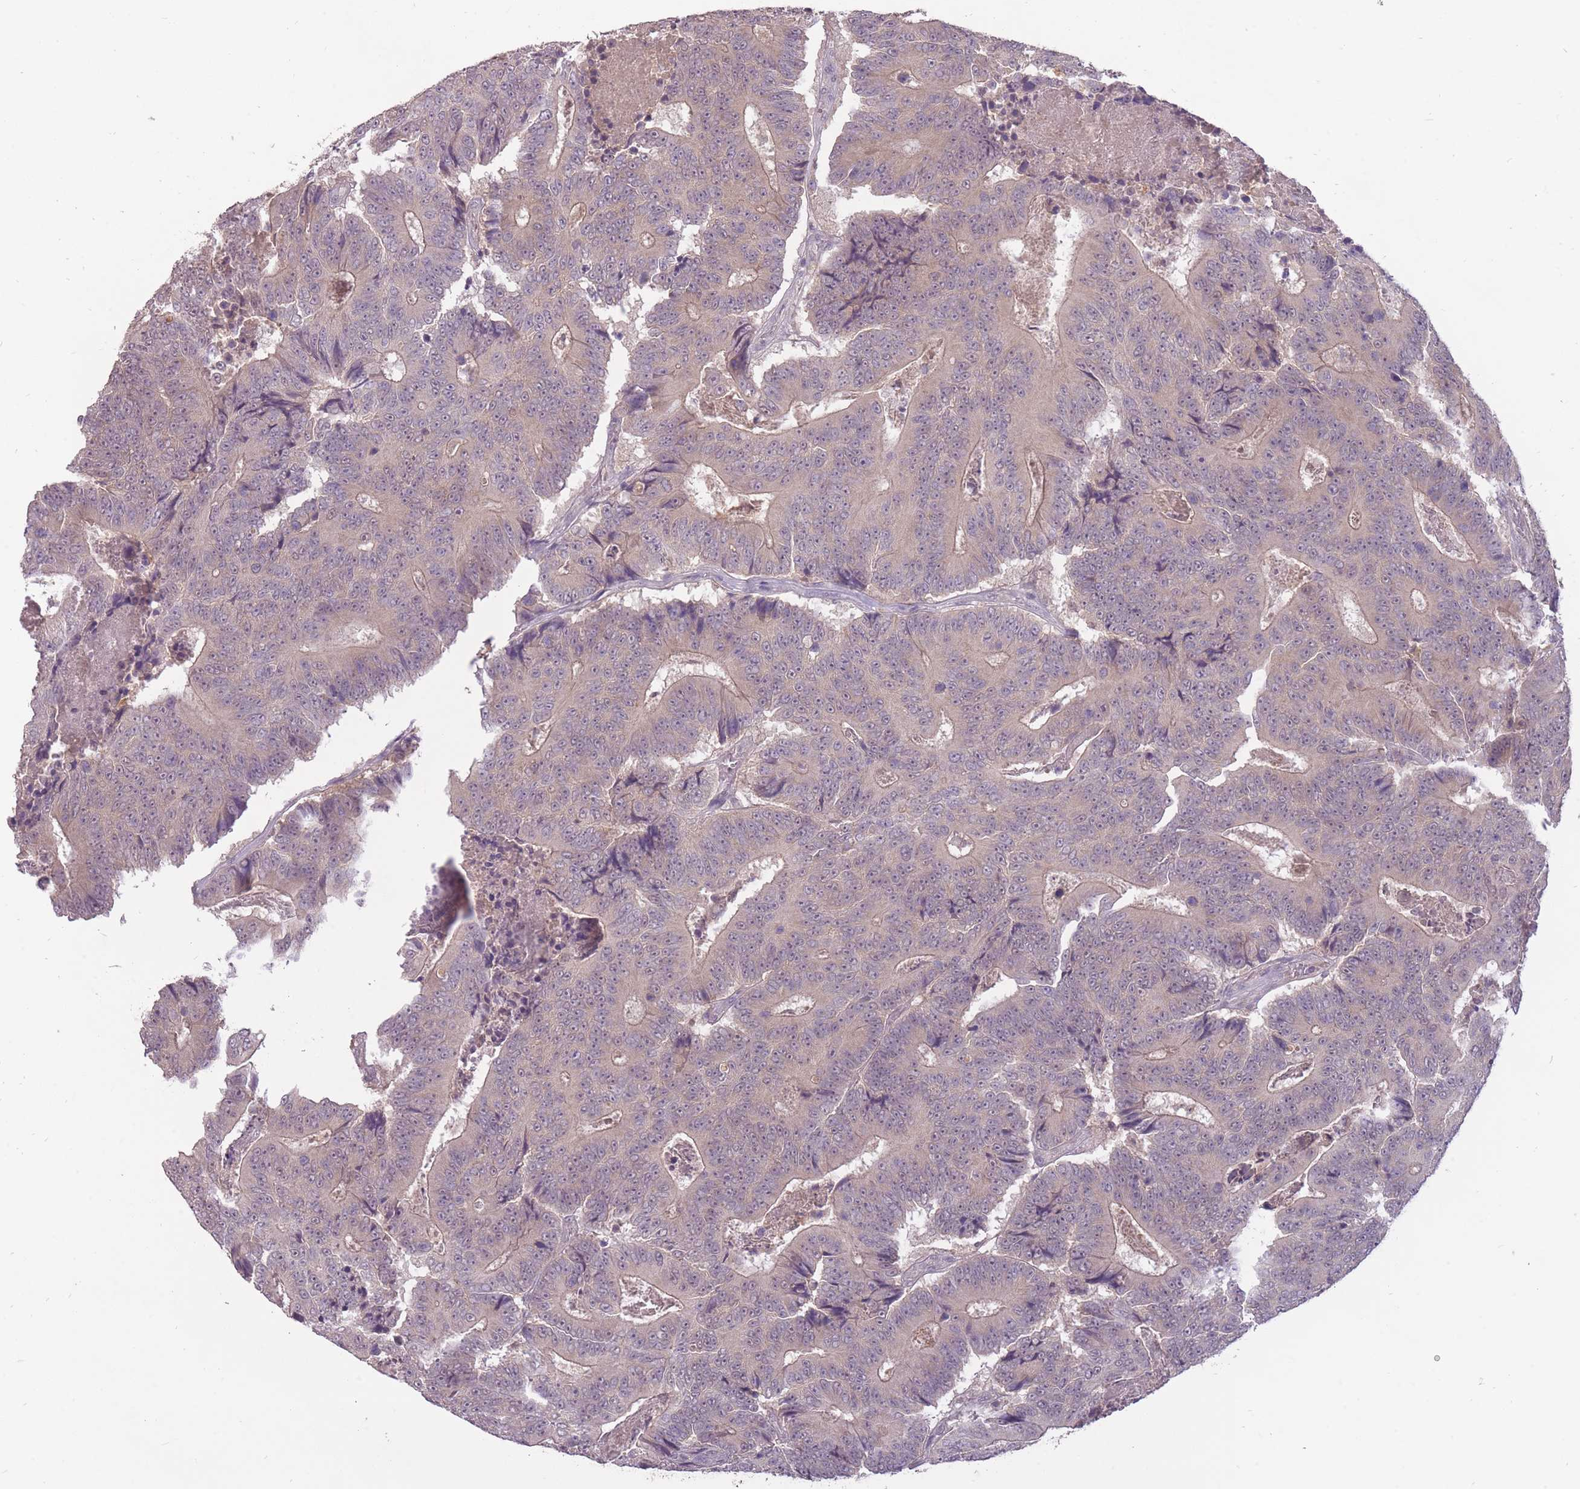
{"staining": {"intensity": "weak", "quantity": "25%-75%", "location": "cytoplasmic/membranous"}, "tissue": "colorectal cancer", "cell_type": "Tumor cells", "image_type": "cancer", "snomed": [{"axis": "morphology", "description": "Adenocarcinoma, NOS"}, {"axis": "topography", "description": "Colon"}], "caption": "A brown stain labels weak cytoplasmic/membranous expression of a protein in human colorectal adenocarcinoma tumor cells.", "gene": "LRATD2", "patient": {"sex": "male", "age": 83}}